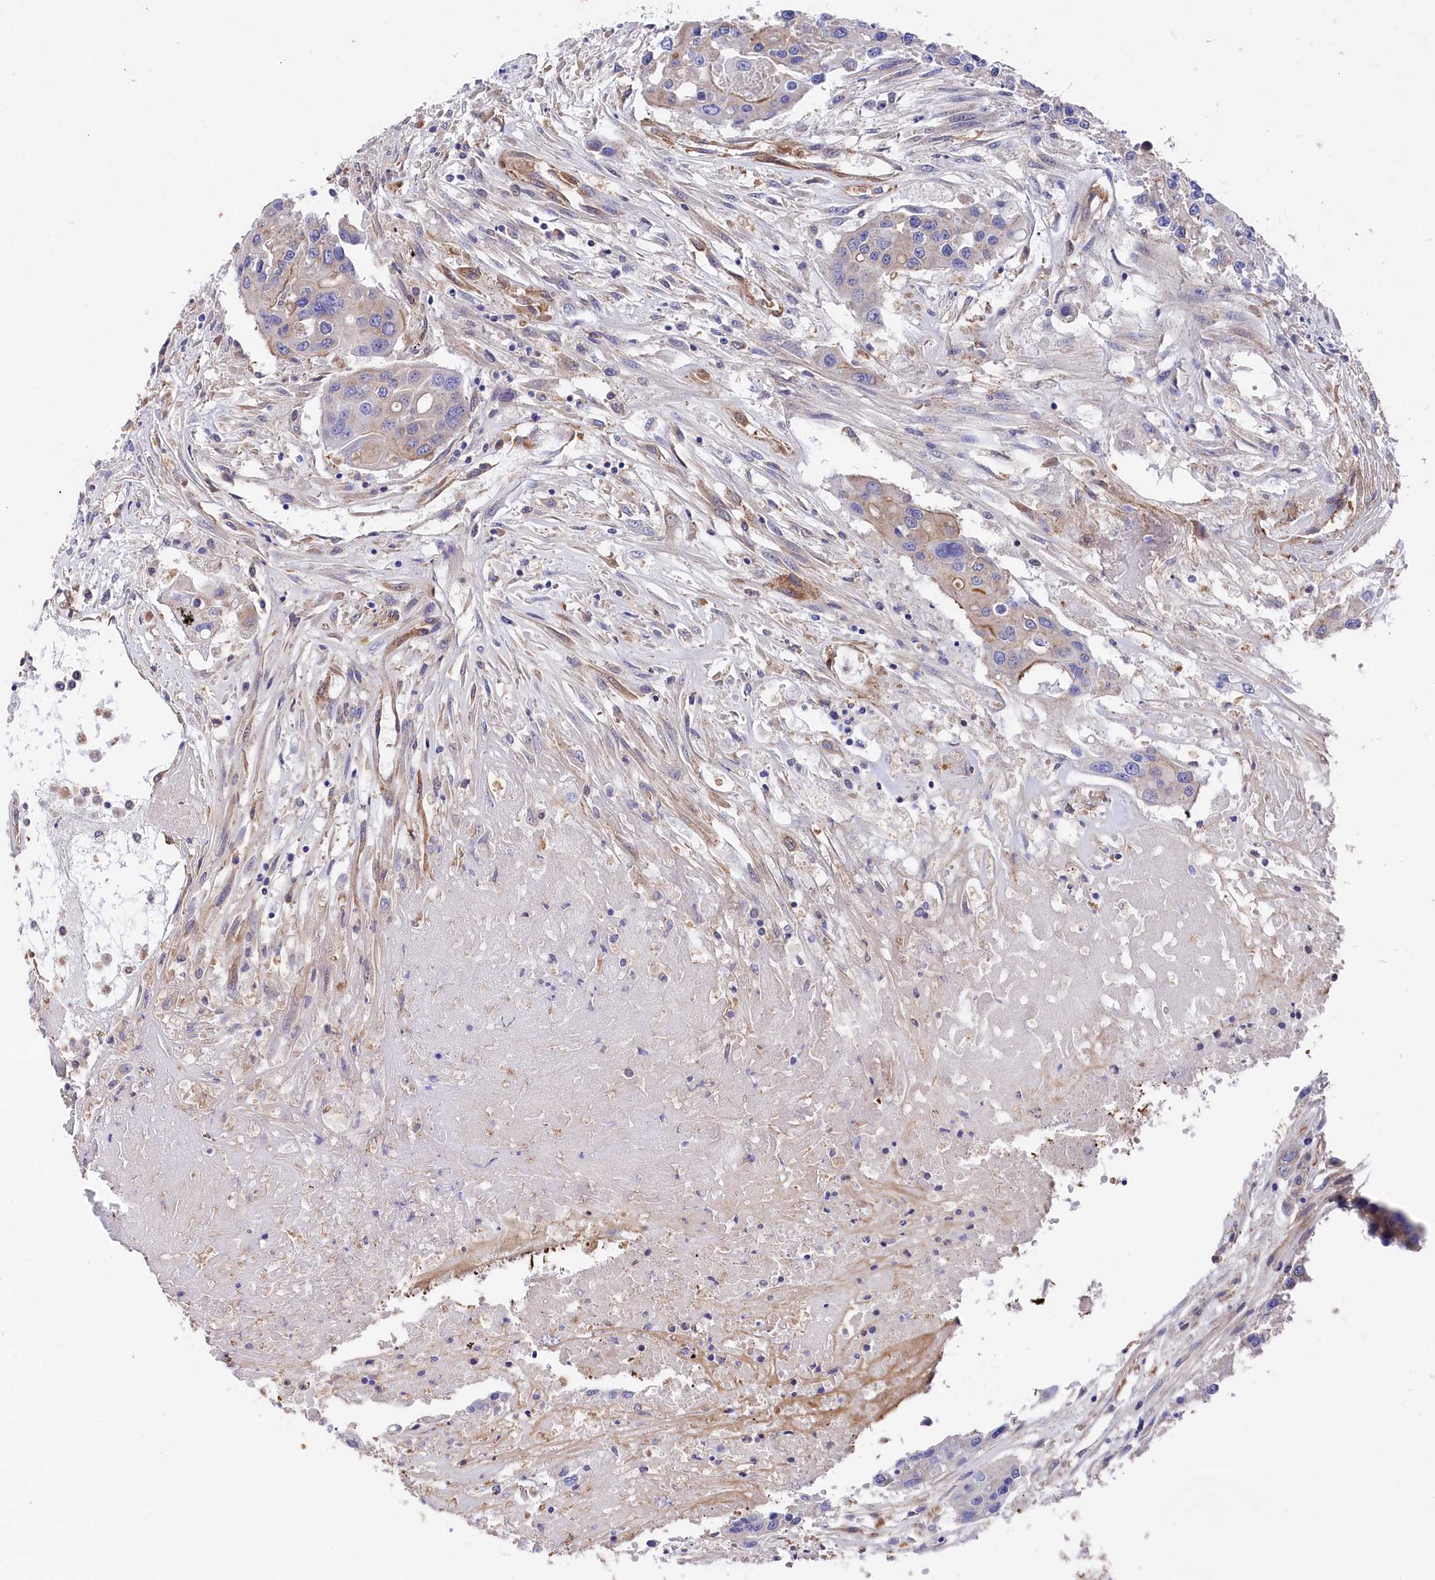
{"staining": {"intensity": "negative", "quantity": "none", "location": "none"}, "tissue": "colorectal cancer", "cell_type": "Tumor cells", "image_type": "cancer", "snomed": [{"axis": "morphology", "description": "Adenocarcinoma, NOS"}, {"axis": "topography", "description": "Colon"}], "caption": "Immunohistochemical staining of human colorectal cancer displays no significant staining in tumor cells.", "gene": "TNKS1BP1", "patient": {"sex": "male", "age": 77}}